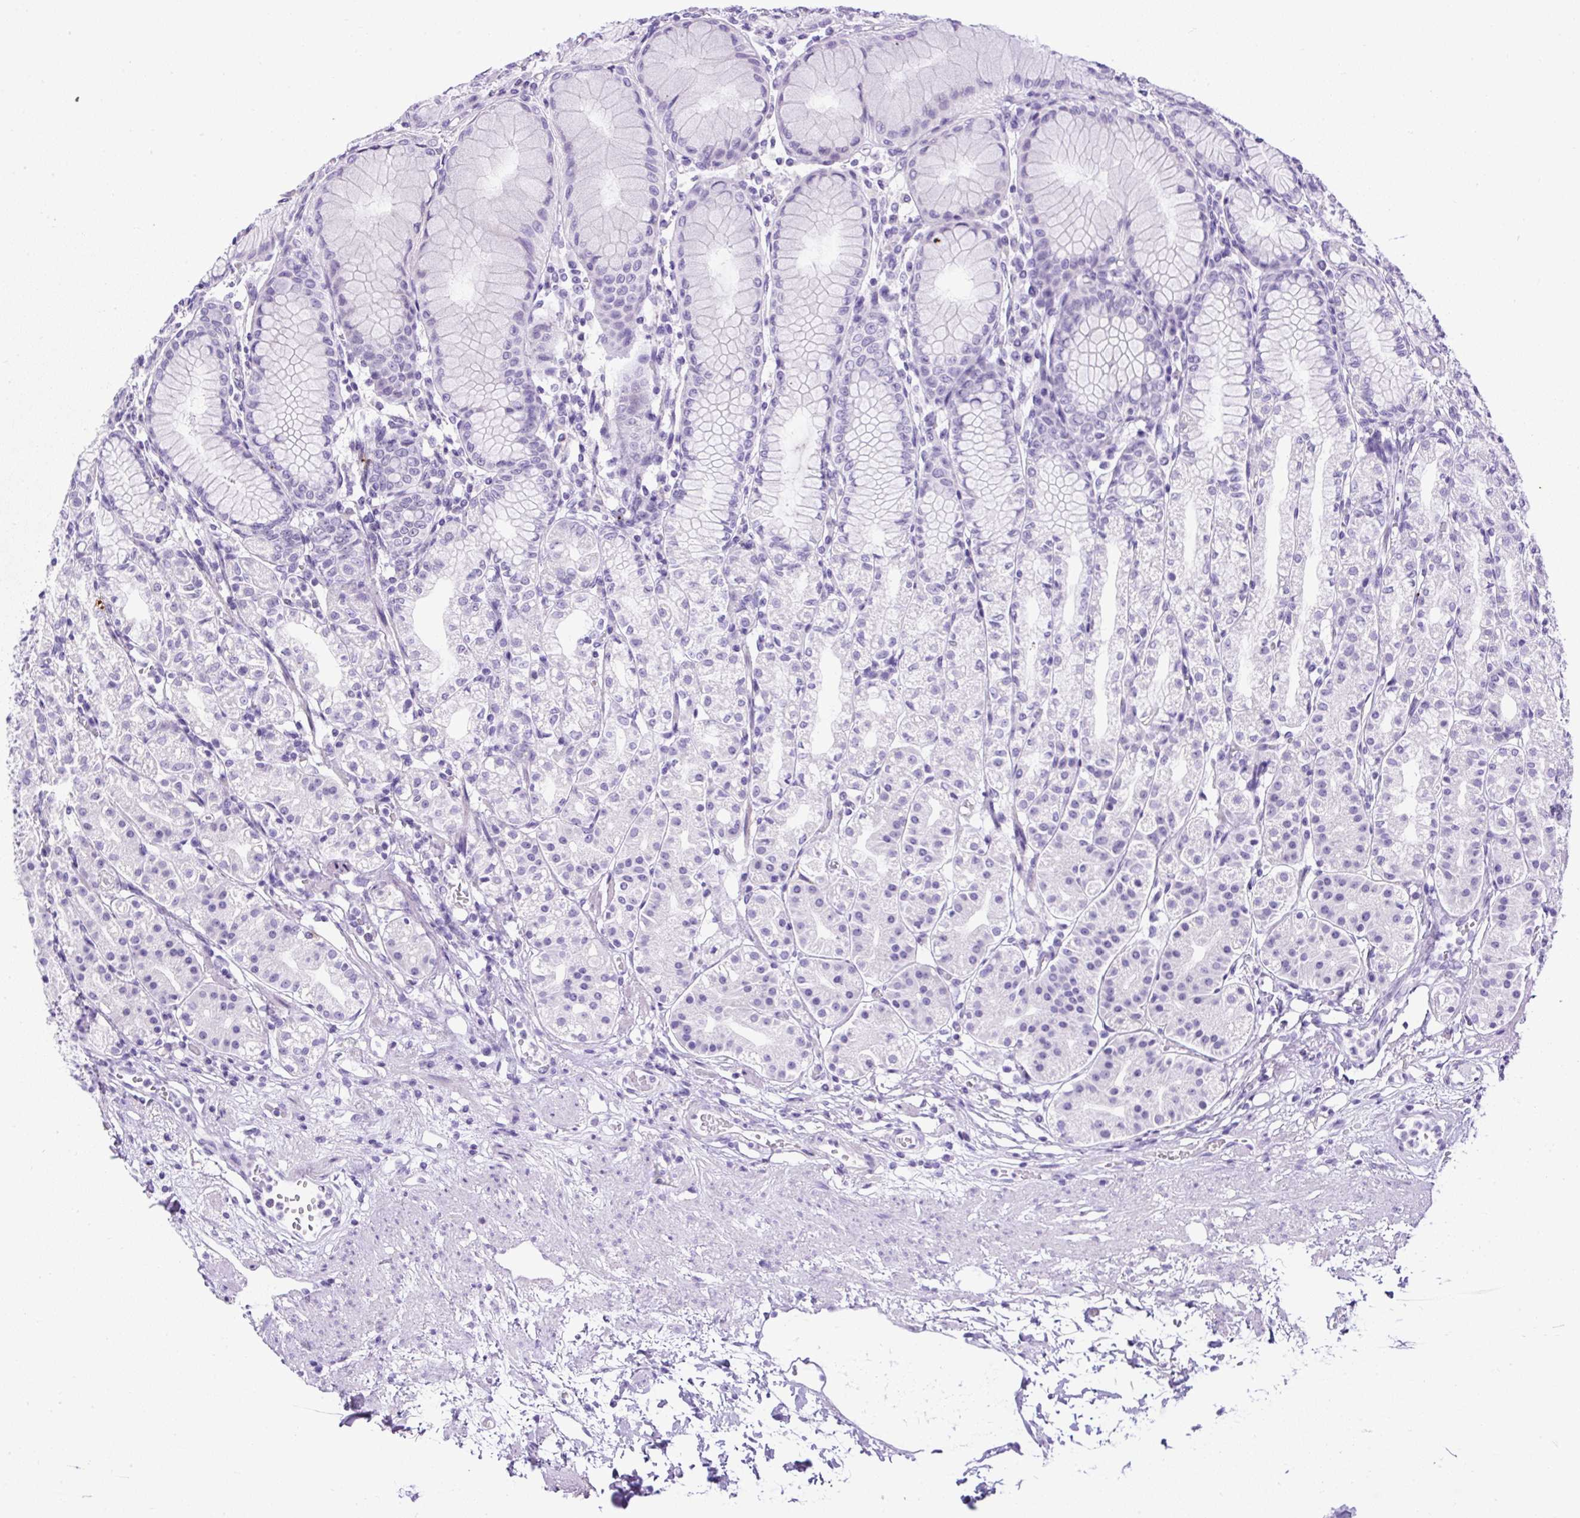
{"staining": {"intensity": "negative", "quantity": "none", "location": "none"}, "tissue": "stomach", "cell_type": "Glandular cells", "image_type": "normal", "snomed": [{"axis": "morphology", "description": "Normal tissue, NOS"}, {"axis": "topography", "description": "Stomach"}], "caption": "This is an immunohistochemistry photomicrograph of unremarkable human stomach. There is no staining in glandular cells.", "gene": "UPP1", "patient": {"sex": "female", "age": 57}}